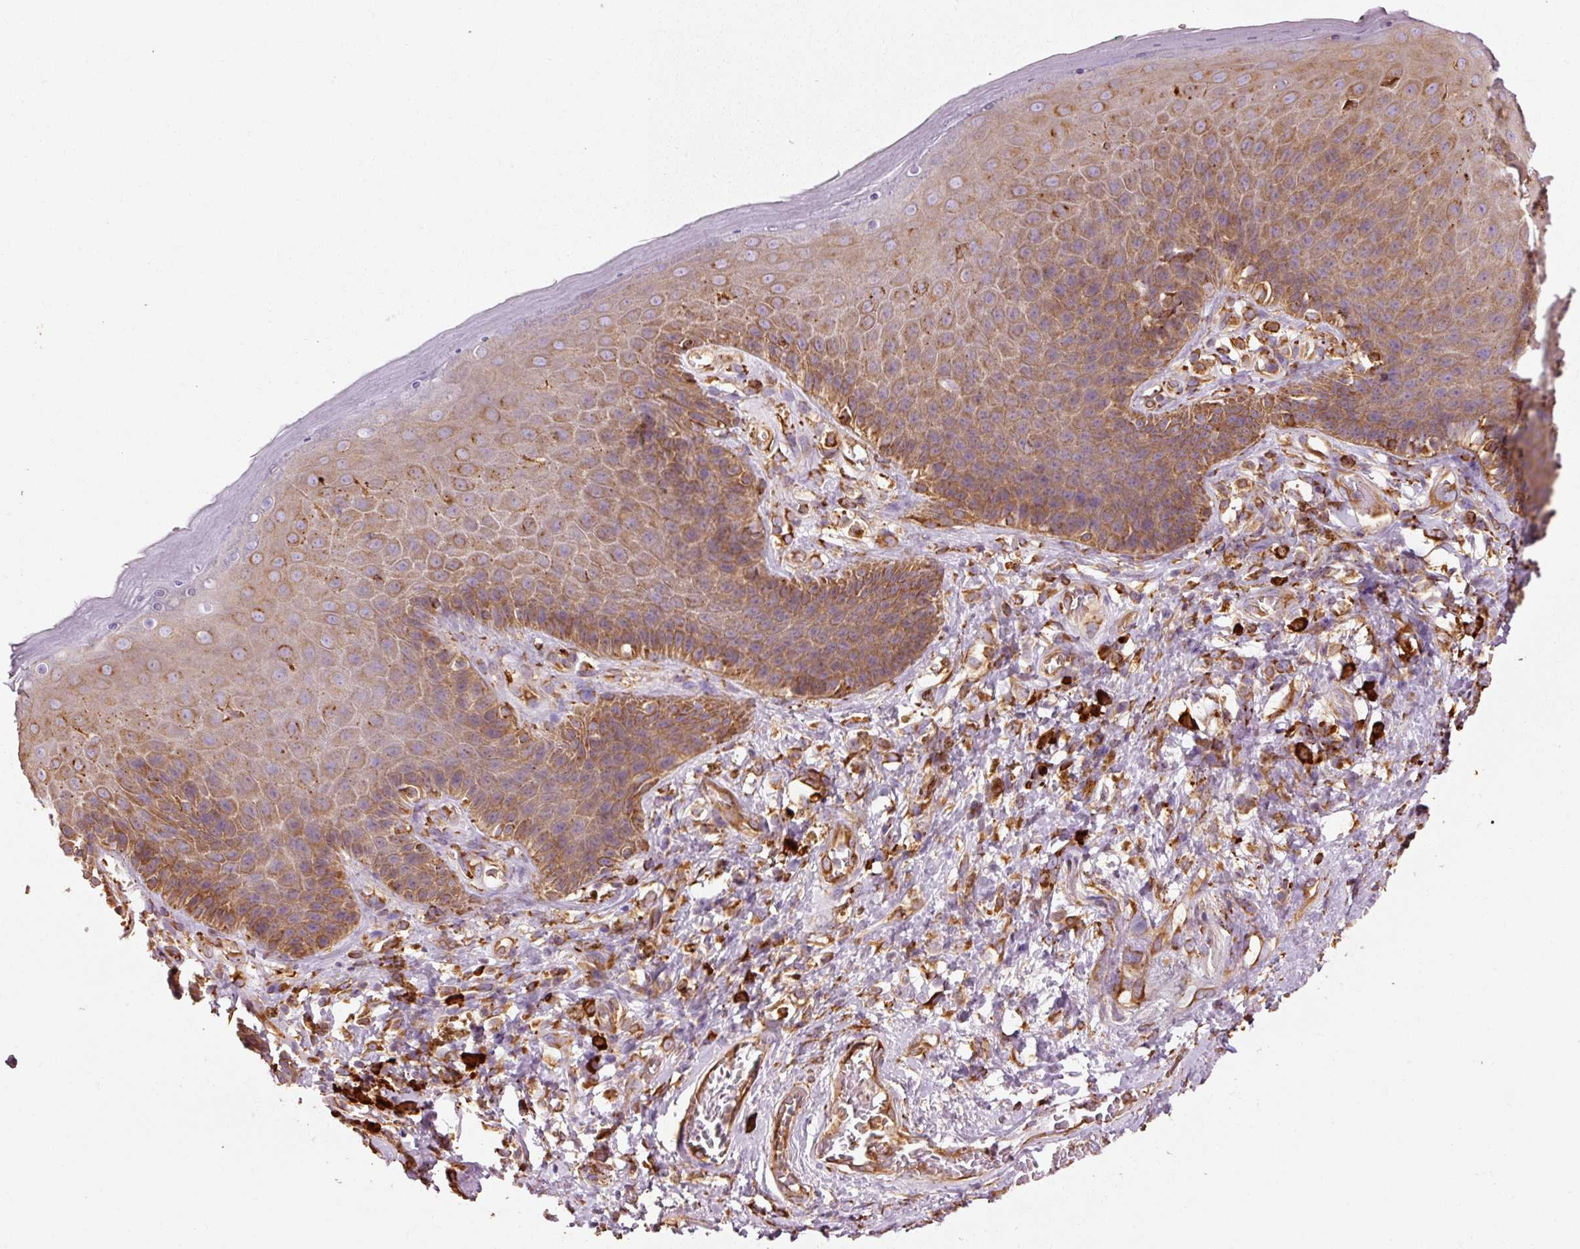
{"staining": {"intensity": "strong", "quantity": "25%-75%", "location": "cytoplasmic/membranous"}, "tissue": "skin", "cell_type": "Epidermal cells", "image_type": "normal", "snomed": [{"axis": "morphology", "description": "Normal tissue, NOS"}, {"axis": "topography", "description": "Anal"}, {"axis": "topography", "description": "Peripheral nerve tissue"}], "caption": "A micrograph showing strong cytoplasmic/membranous expression in approximately 25%-75% of epidermal cells in unremarkable skin, as visualized by brown immunohistochemical staining.", "gene": "ENSG00000256500", "patient": {"sex": "male", "age": 53}}